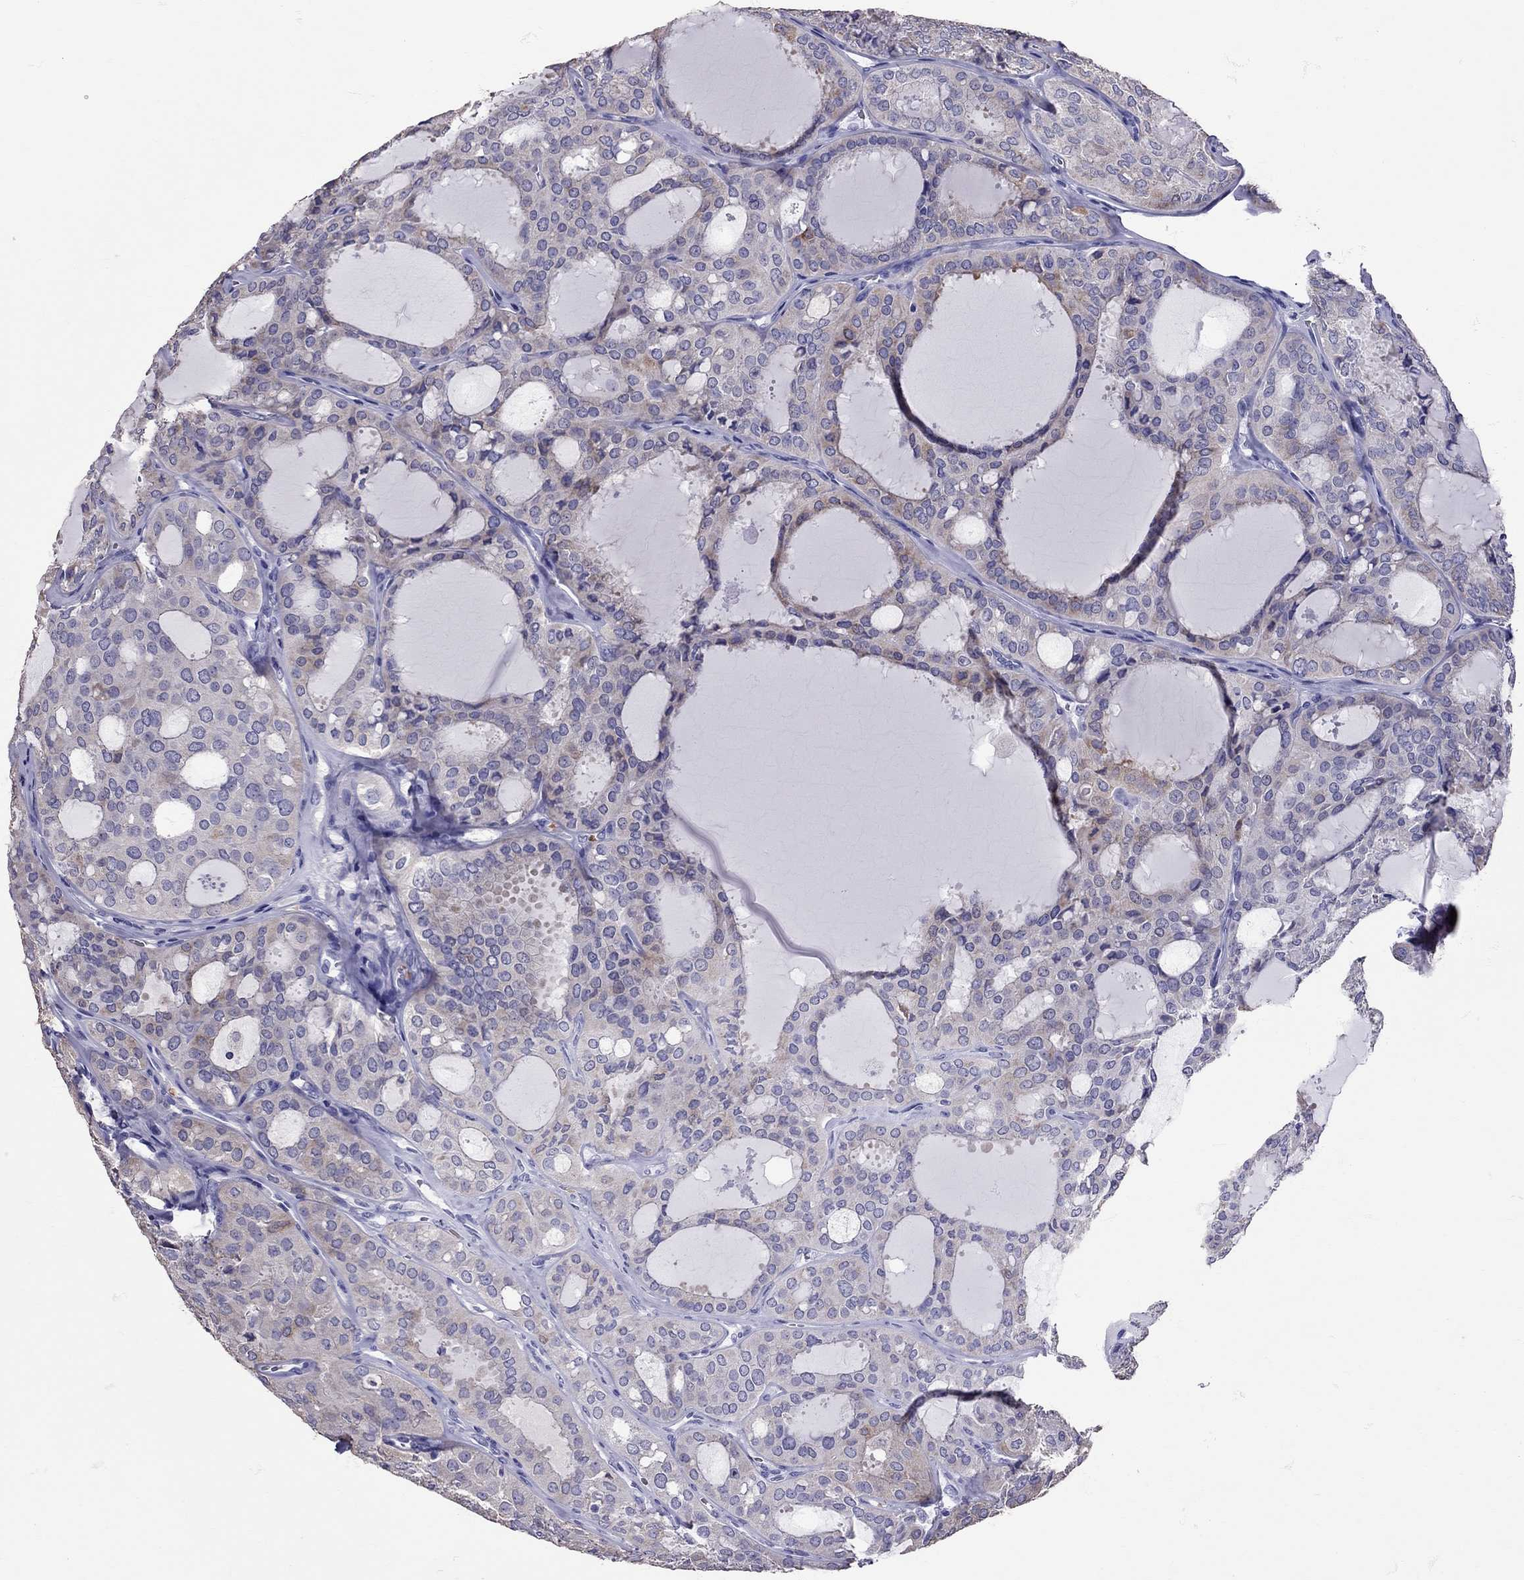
{"staining": {"intensity": "weak", "quantity": "25%-75%", "location": "cytoplasmic/membranous"}, "tissue": "thyroid cancer", "cell_type": "Tumor cells", "image_type": "cancer", "snomed": [{"axis": "morphology", "description": "Follicular adenoma carcinoma, NOS"}, {"axis": "topography", "description": "Thyroid gland"}], "caption": "DAB (3,3'-diaminobenzidine) immunohistochemical staining of thyroid follicular adenoma carcinoma shows weak cytoplasmic/membranous protein staining in about 25%-75% of tumor cells.", "gene": "TBR1", "patient": {"sex": "male", "age": 75}}